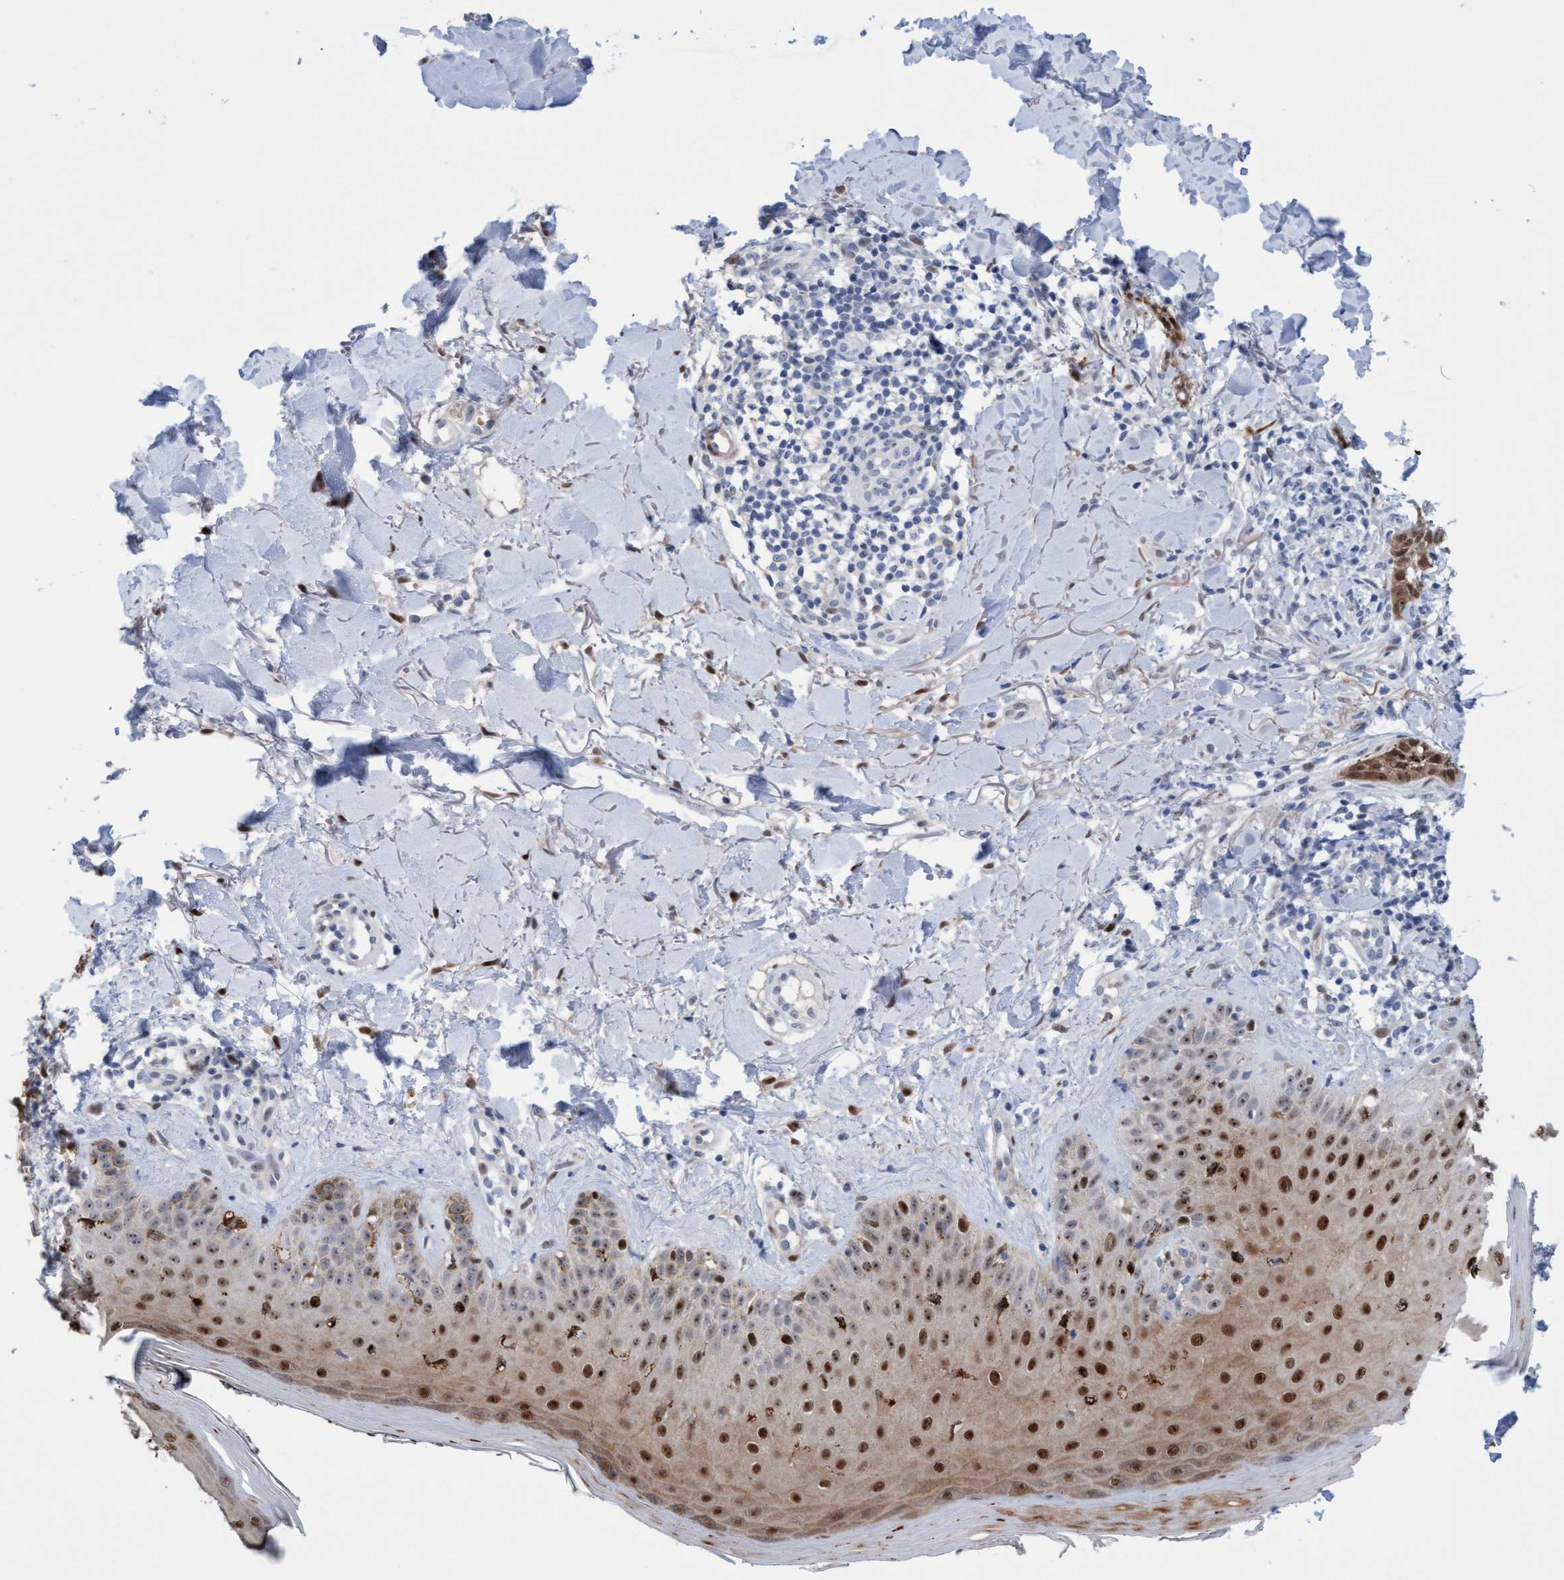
{"staining": {"intensity": "moderate", "quantity": ">75%", "location": "cytoplasmic/membranous,nuclear"}, "tissue": "skin cancer", "cell_type": "Tumor cells", "image_type": "cancer", "snomed": [{"axis": "morphology", "description": "Normal tissue, NOS"}, {"axis": "morphology", "description": "Basal cell carcinoma"}, {"axis": "topography", "description": "Skin"}], "caption": "Protein expression analysis of human skin cancer reveals moderate cytoplasmic/membranous and nuclear expression in approximately >75% of tumor cells.", "gene": "PINX1", "patient": {"sex": "male", "age": 67}}